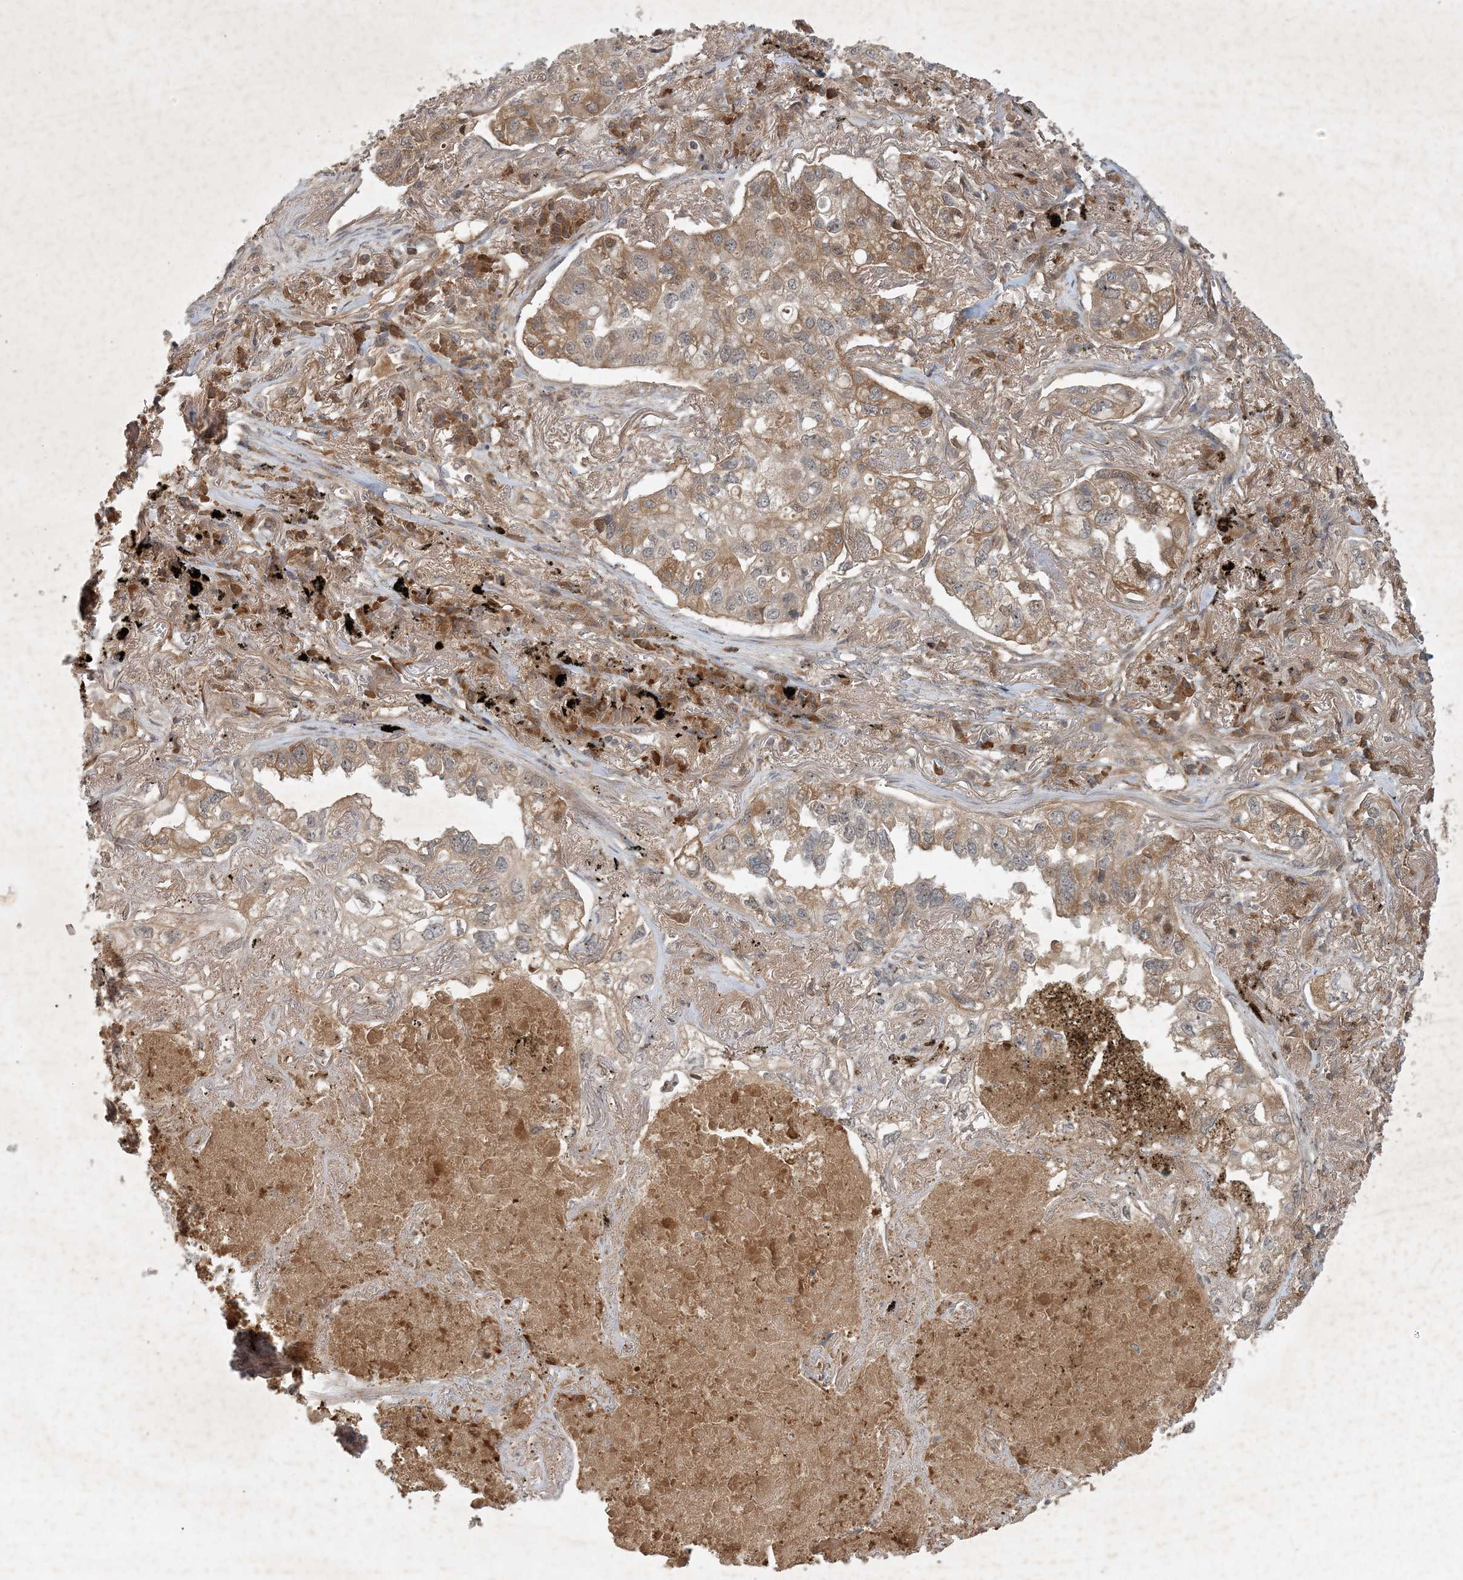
{"staining": {"intensity": "moderate", "quantity": "<25%", "location": "cytoplasmic/membranous,nuclear"}, "tissue": "lung cancer", "cell_type": "Tumor cells", "image_type": "cancer", "snomed": [{"axis": "morphology", "description": "Adenocarcinoma, NOS"}, {"axis": "topography", "description": "Lung"}], "caption": "Immunohistochemistry histopathology image of neoplastic tissue: human lung cancer stained using immunohistochemistry (IHC) reveals low levels of moderate protein expression localized specifically in the cytoplasmic/membranous and nuclear of tumor cells, appearing as a cytoplasmic/membranous and nuclear brown color.", "gene": "ZCCHC4", "patient": {"sex": "male", "age": 65}}